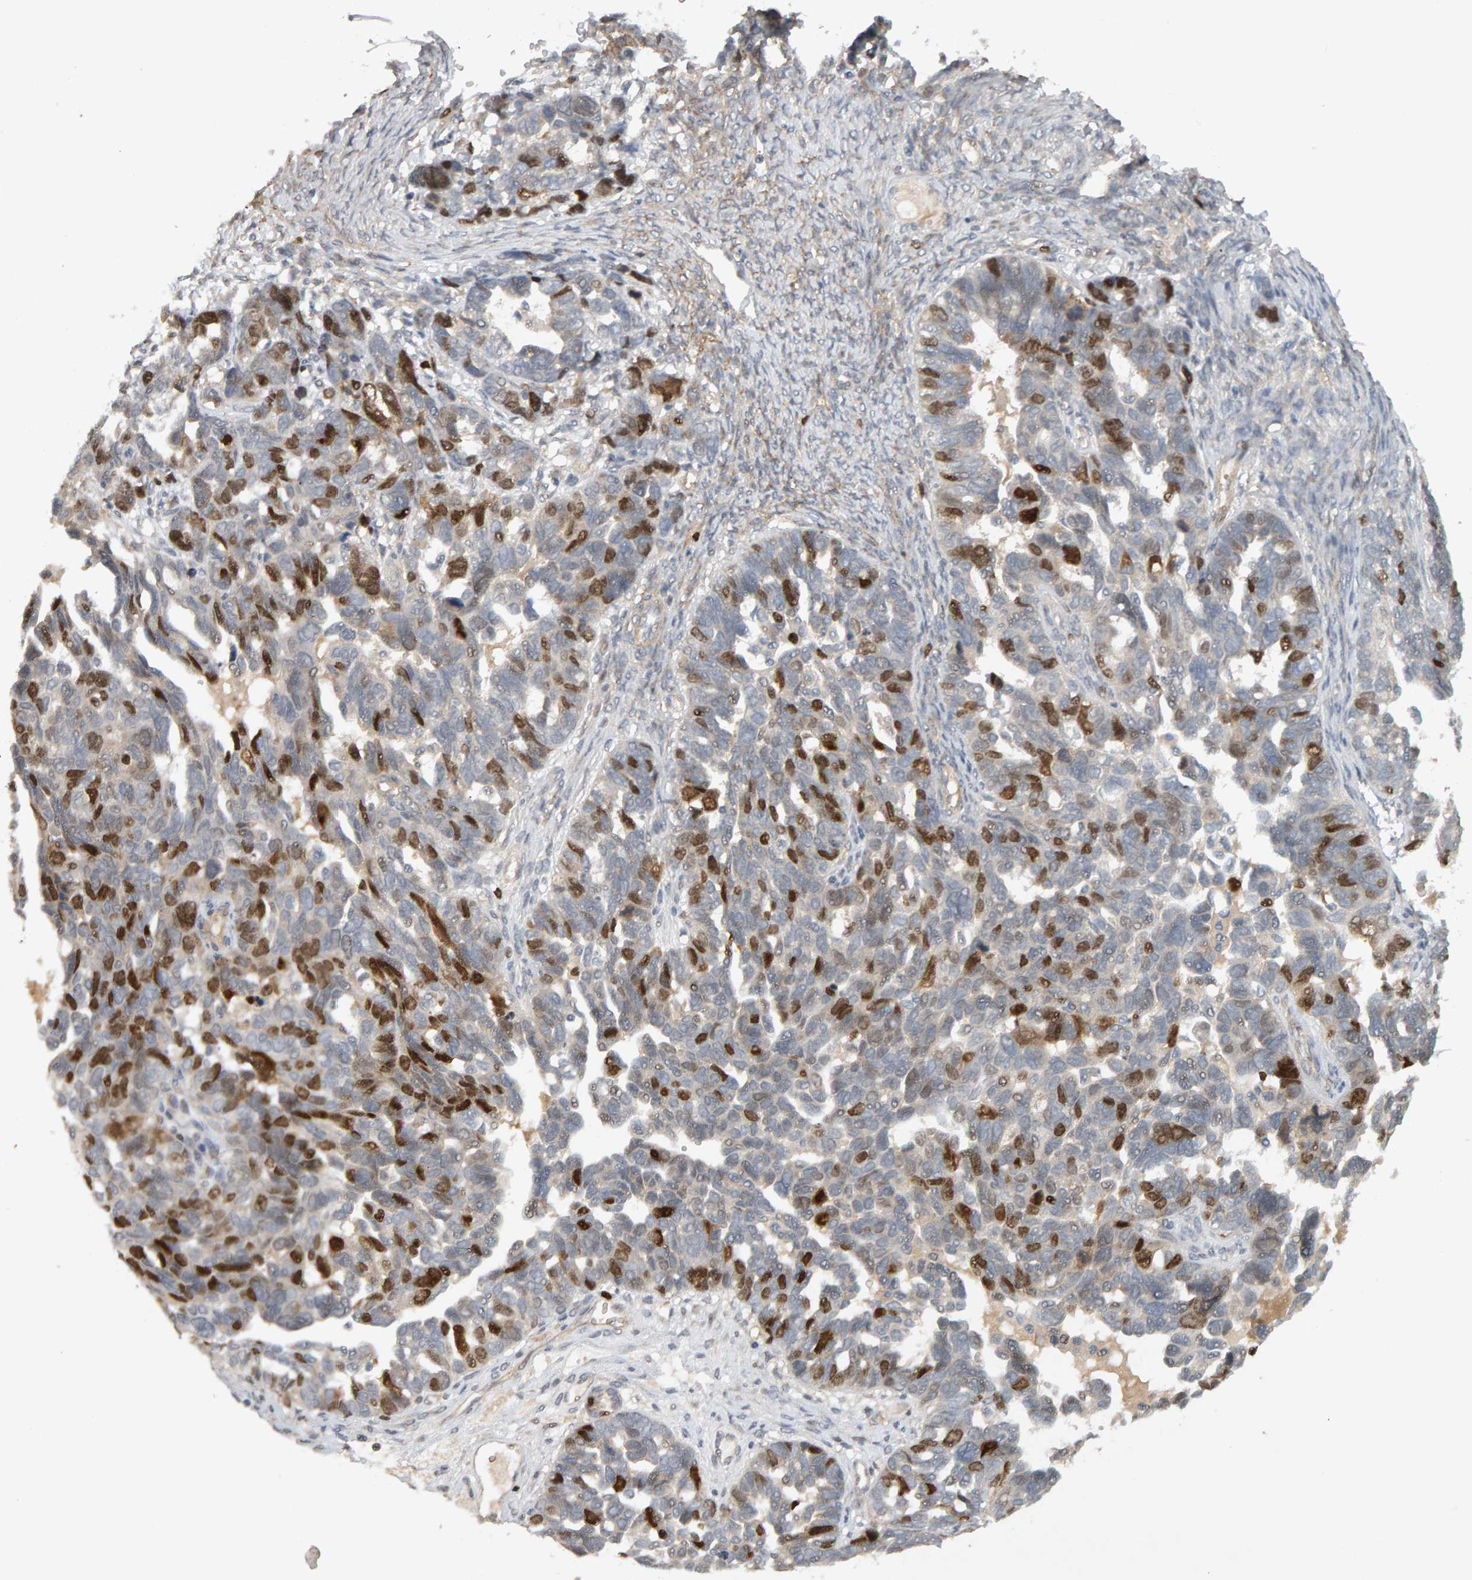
{"staining": {"intensity": "strong", "quantity": "25%-75%", "location": "nuclear"}, "tissue": "ovarian cancer", "cell_type": "Tumor cells", "image_type": "cancer", "snomed": [{"axis": "morphology", "description": "Cystadenocarcinoma, serous, NOS"}, {"axis": "topography", "description": "Ovary"}], "caption": "An immunohistochemistry (IHC) photomicrograph of neoplastic tissue is shown. Protein staining in brown highlights strong nuclear positivity in ovarian serous cystadenocarcinoma within tumor cells.", "gene": "CDCA5", "patient": {"sex": "female", "age": 79}}